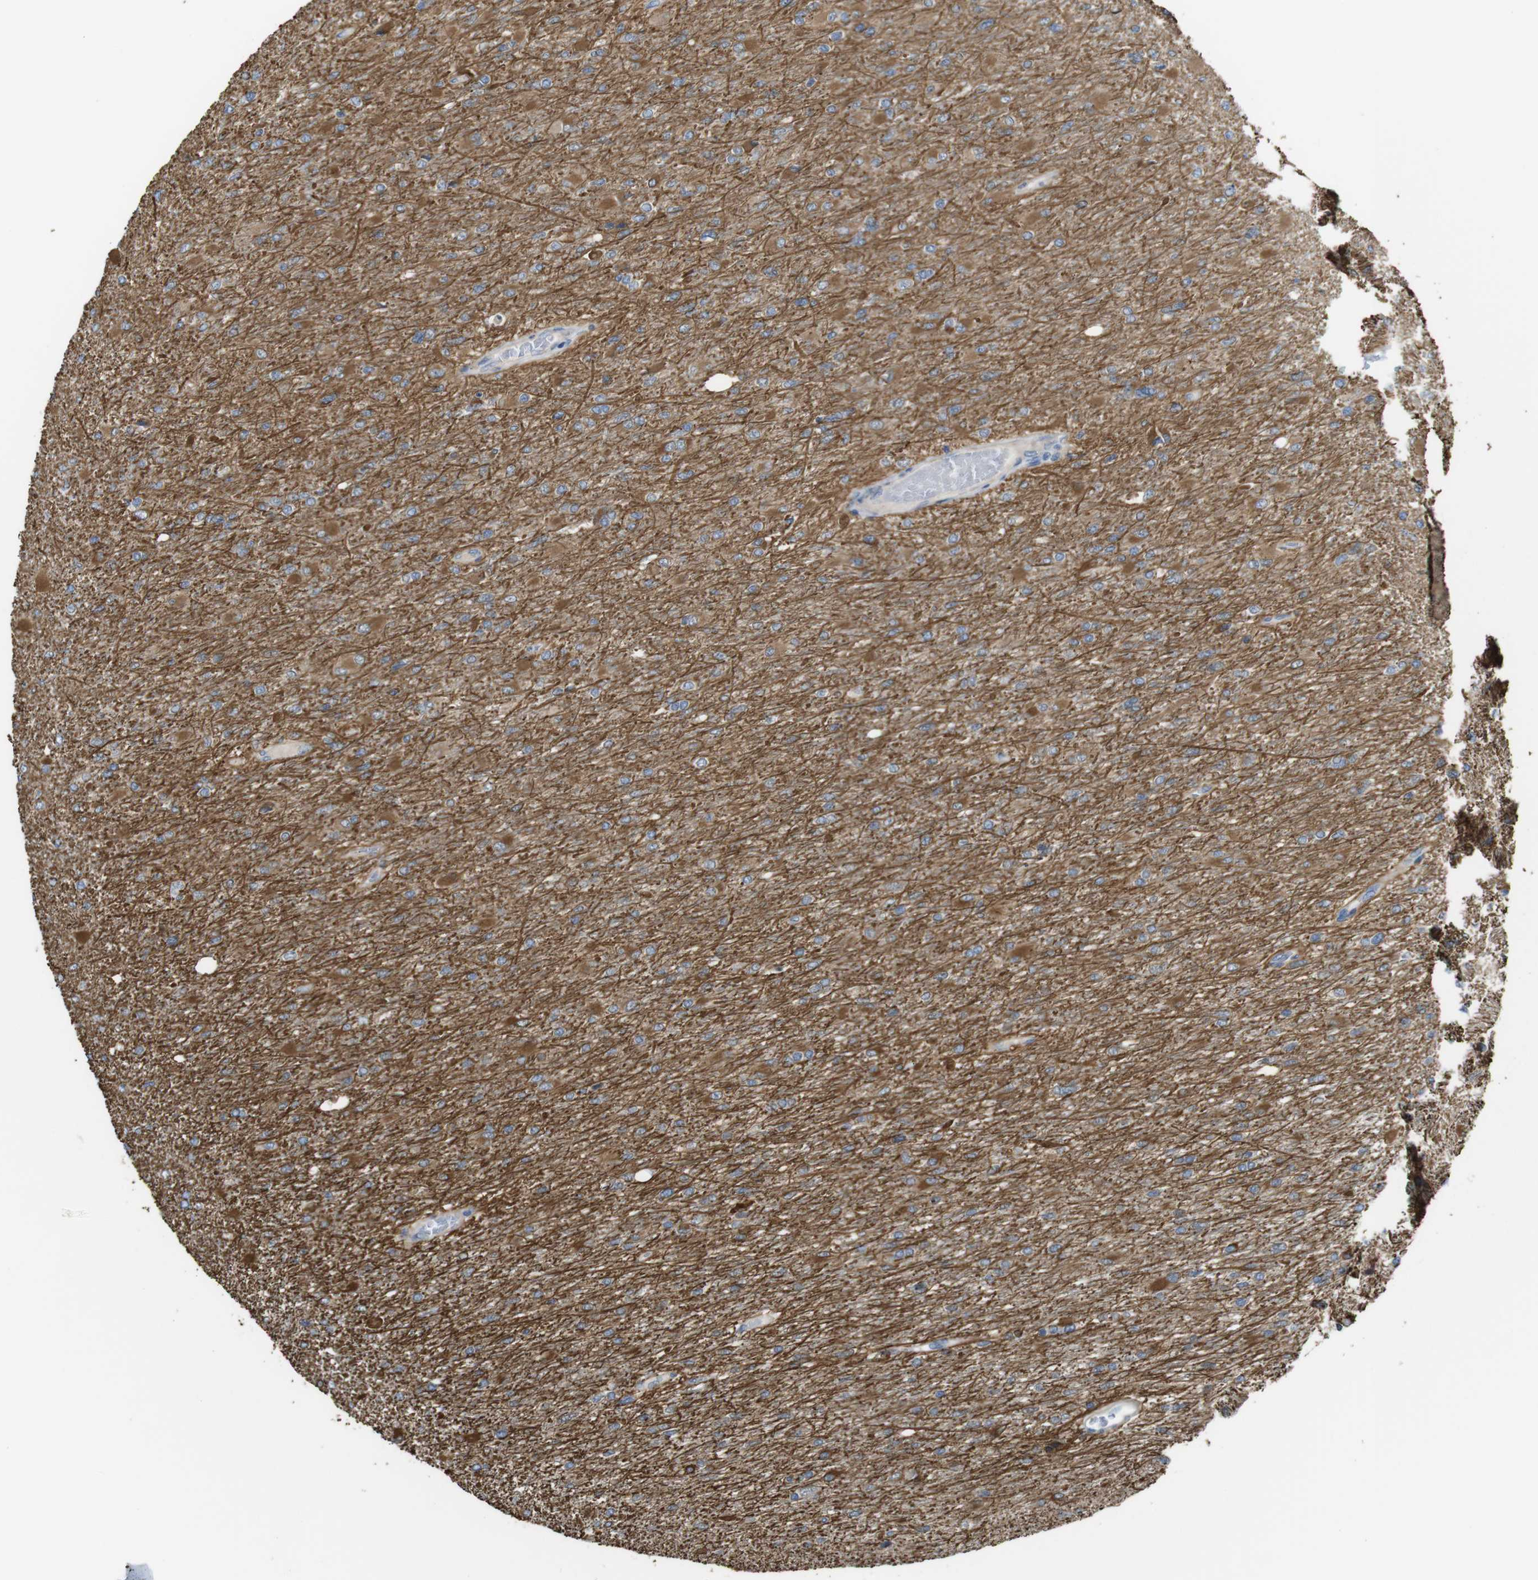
{"staining": {"intensity": "moderate", "quantity": "25%-75%", "location": "cytoplasmic/membranous"}, "tissue": "glioma", "cell_type": "Tumor cells", "image_type": "cancer", "snomed": [{"axis": "morphology", "description": "Glioma, malignant, High grade"}, {"axis": "topography", "description": "Cerebral cortex"}], "caption": "Immunohistochemical staining of human malignant glioma (high-grade) exhibits medium levels of moderate cytoplasmic/membranous expression in about 25%-75% of tumor cells.", "gene": "CDC34", "patient": {"sex": "female", "age": 36}}